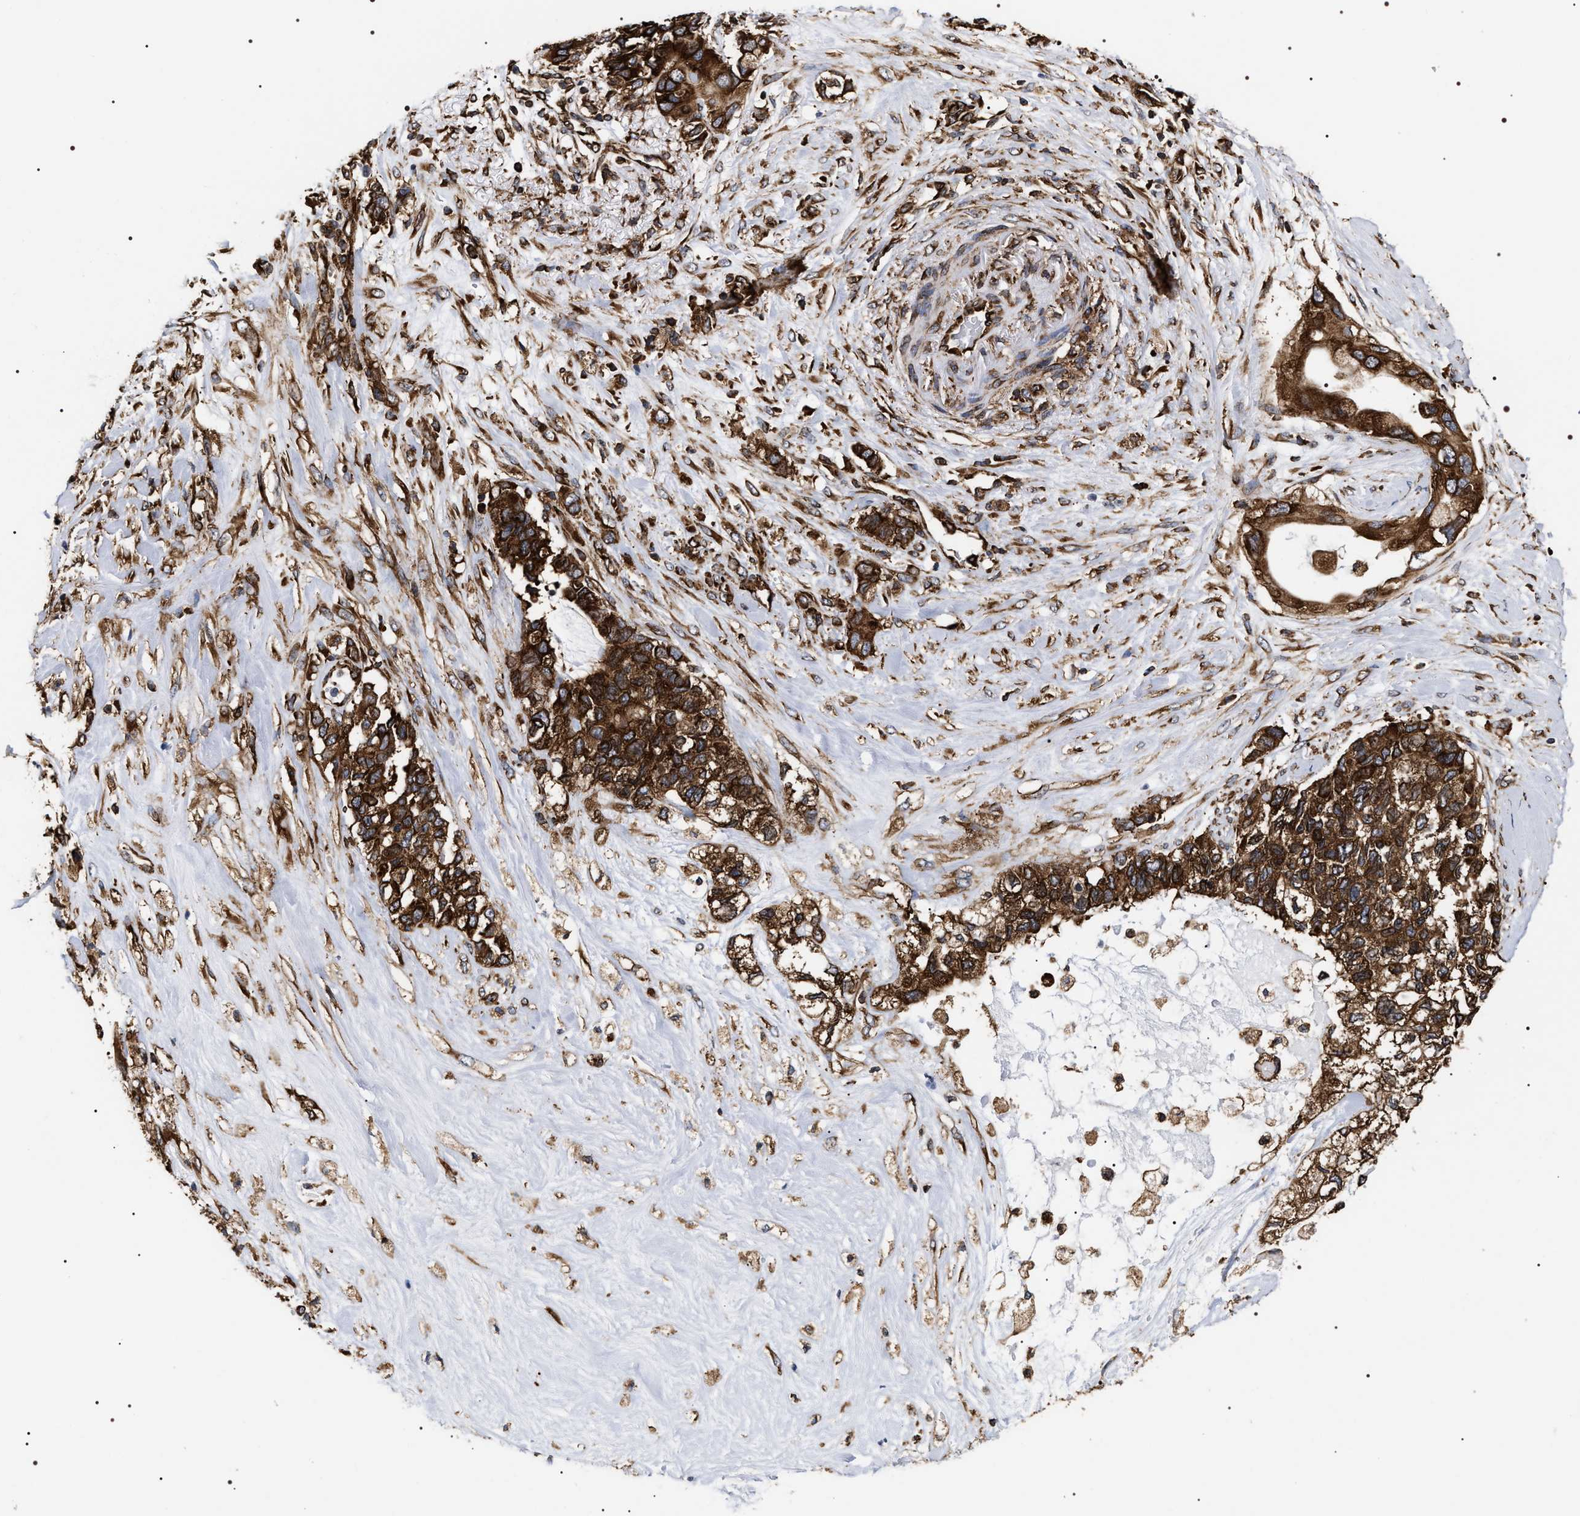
{"staining": {"intensity": "strong", "quantity": ">75%", "location": "cytoplasmic/membranous"}, "tissue": "pancreatic cancer", "cell_type": "Tumor cells", "image_type": "cancer", "snomed": [{"axis": "morphology", "description": "Adenocarcinoma, NOS"}, {"axis": "topography", "description": "Pancreas"}], "caption": "Immunohistochemistry of human pancreatic adenocarcinoma reveals high levels of strong cytoplasmic/membranous positivity in approximately >75% of tumor cells.", "gene": "SERBP1", "patient": {"sex": "female", "age": 56}}